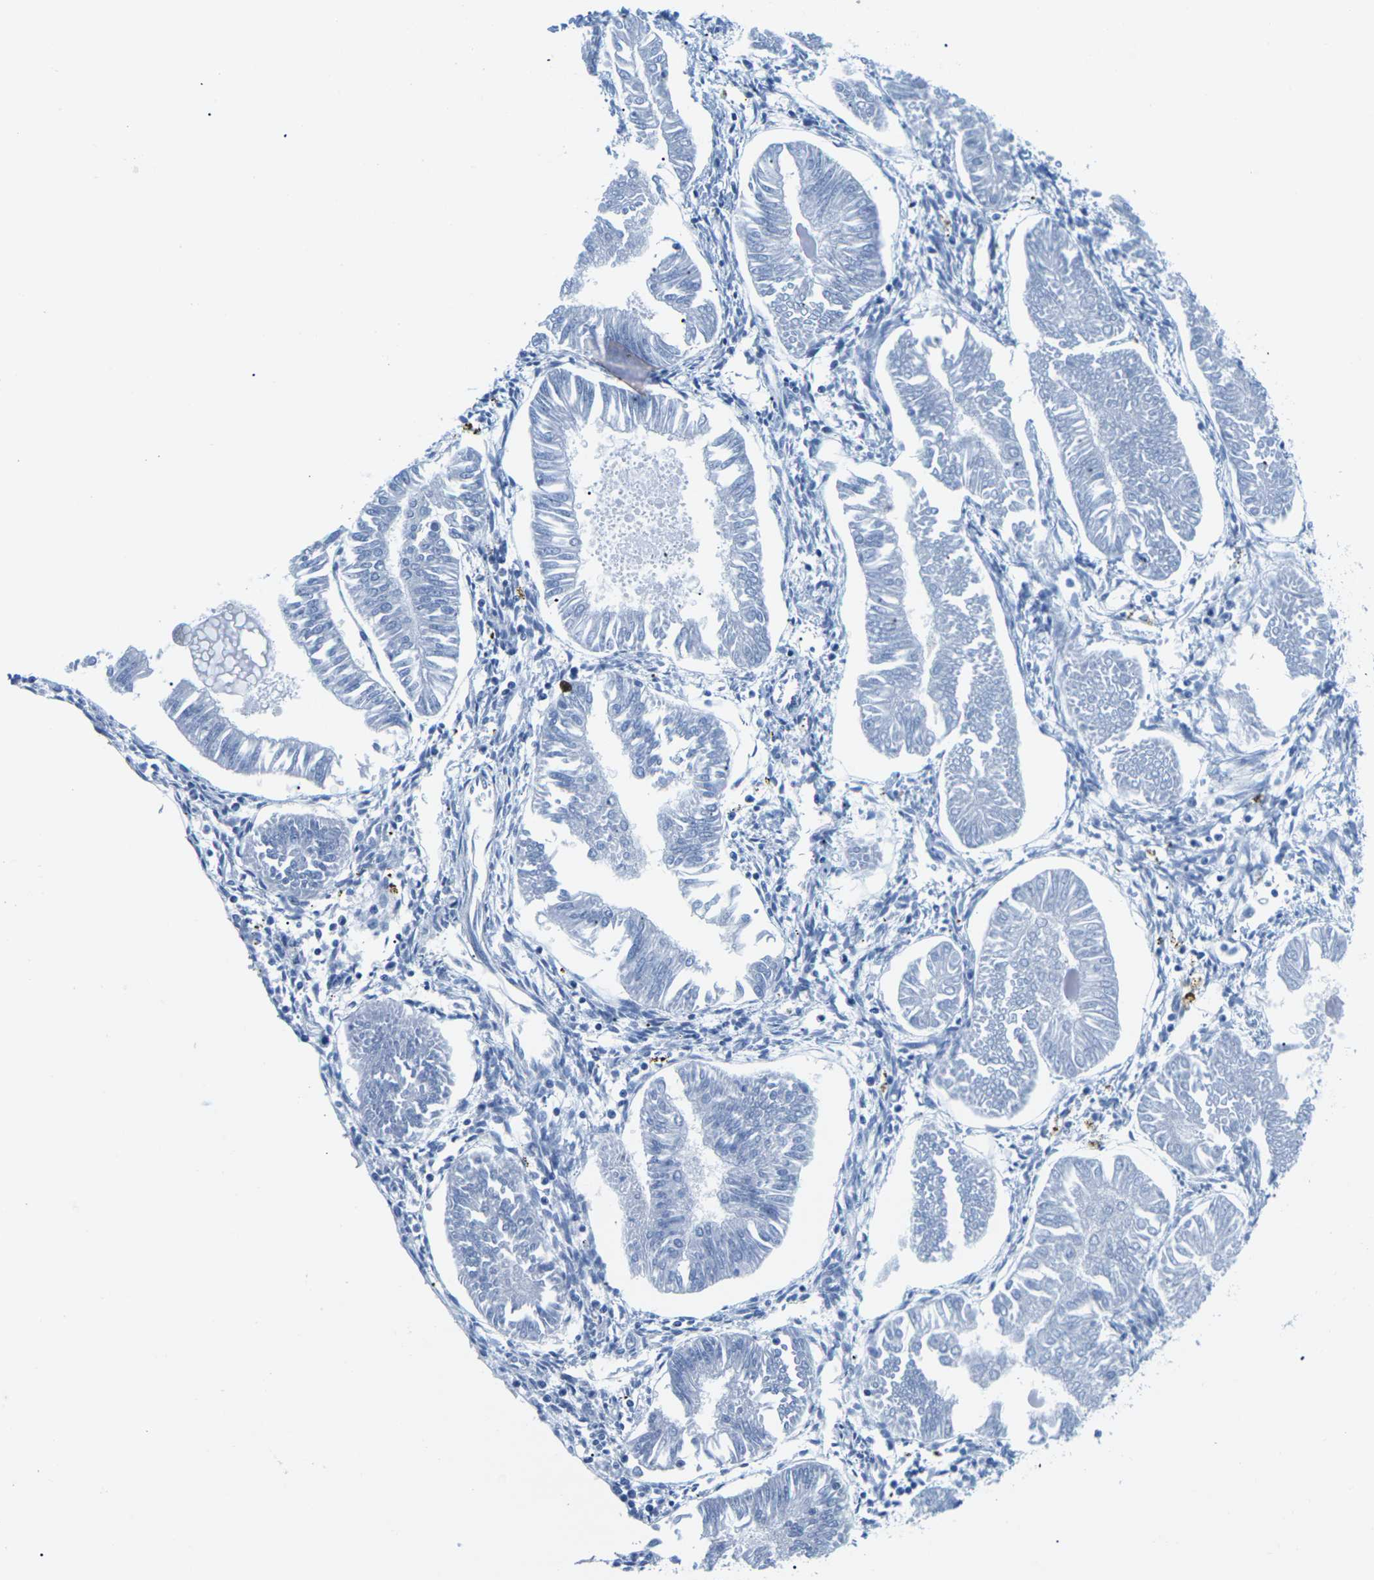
{"staining": {"intensity": "negative", "quantity": "none", "location": "none"}, "tissue": "endometrial cancer", "cell_type": "Tumor cells", "image_type": "cancer", "snomed": [{"axis": "morphology", "description": "Adenocarcinoma, NOS"}, {"axis": "topography", "description": "Endometrium"}], "caption": "This is an immunohistochemistry (IHC) image of human endometrial adenocarcinoma. There is no staining in tumor cells.", "gene": "SLC12A1", "patient": {"sex": "female", "age": 53}}